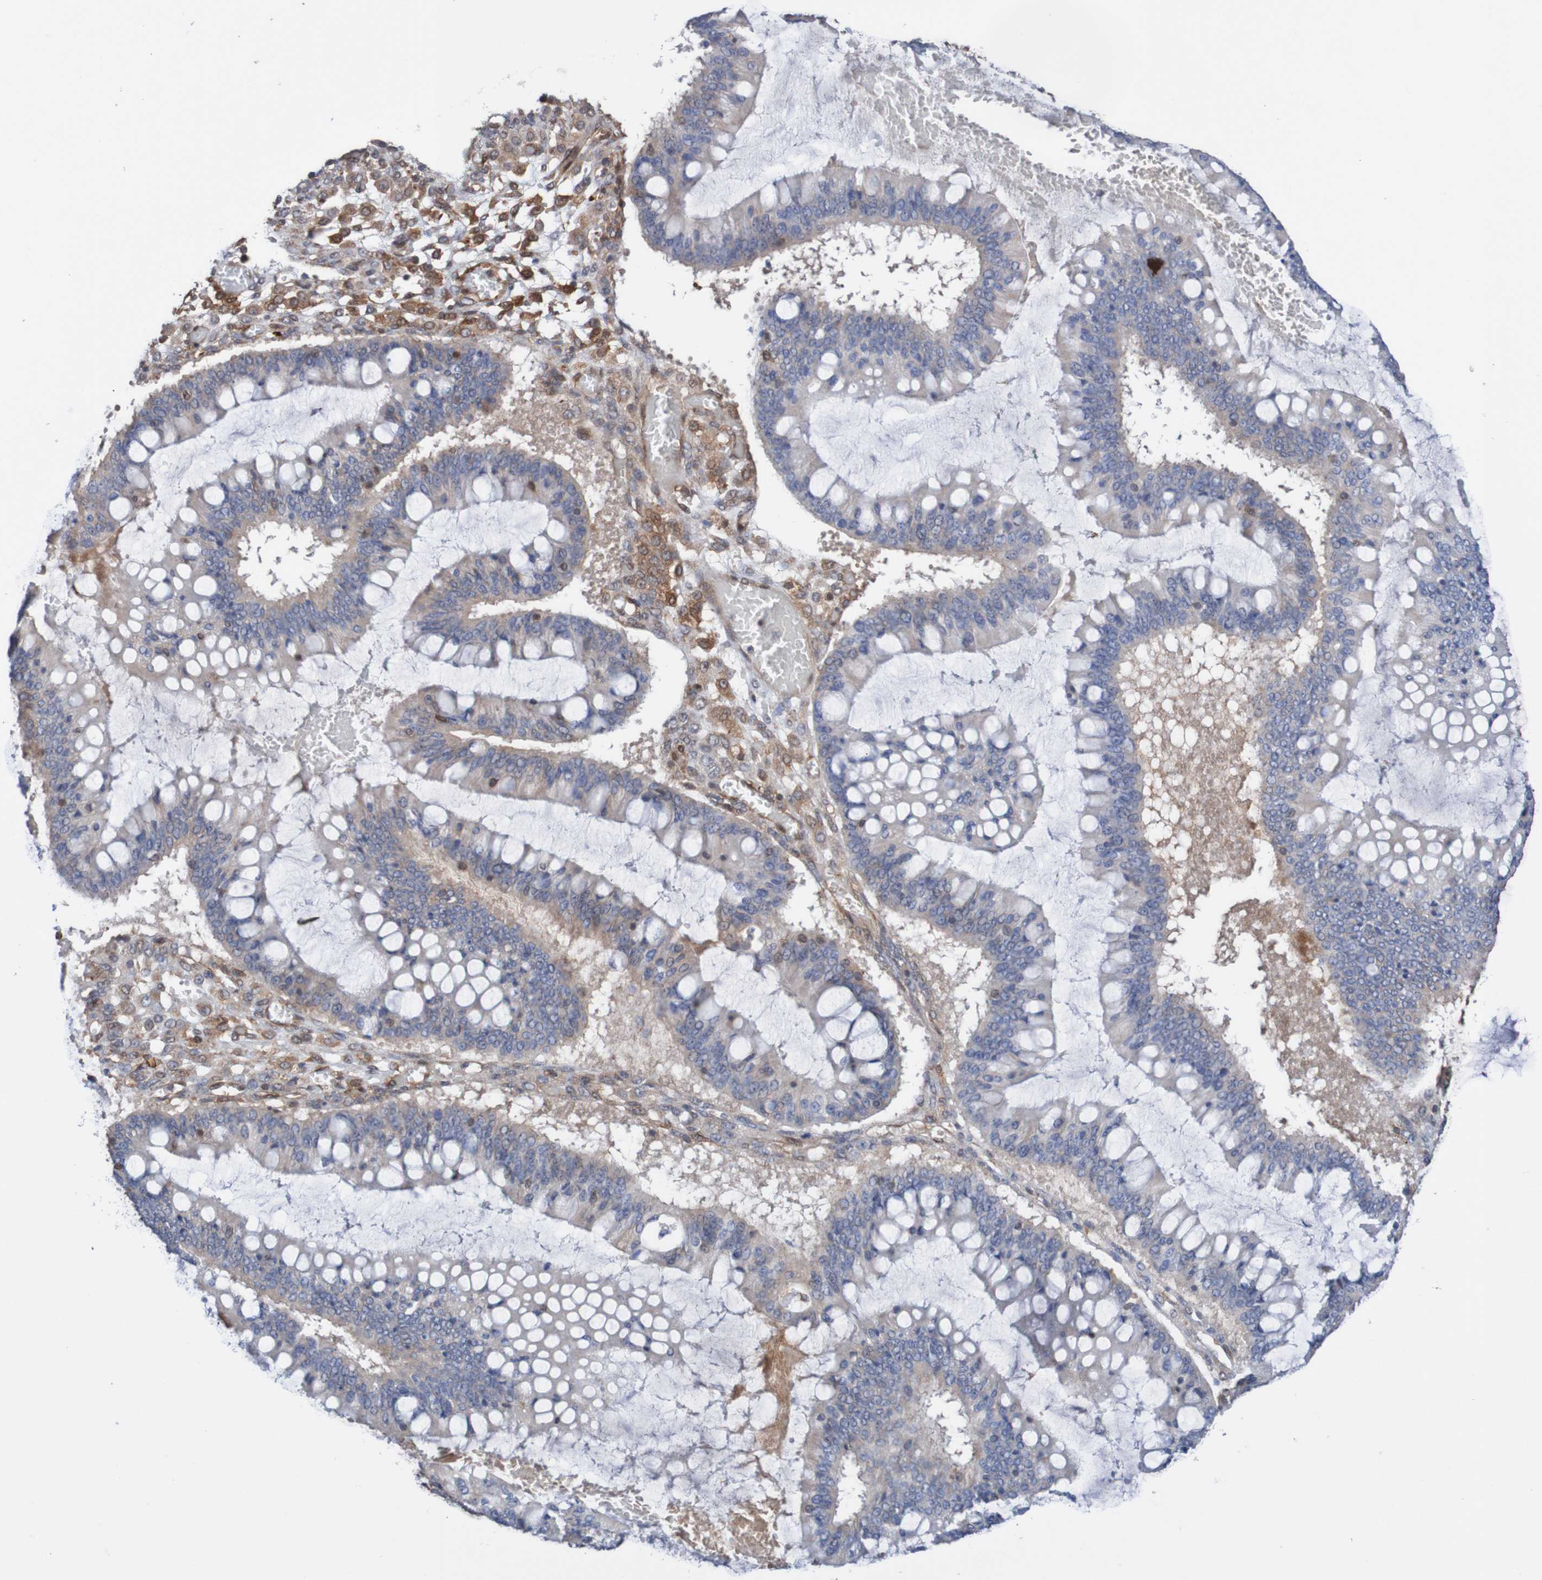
{"staining": {"intensity": "negative", "quantity": "none", "location": "none"}, "tissue": "ovarian cancer", "cell_type": "Tumor cells", "image_type": "cancer", "snomed": [{"axis": "morphology", "description": "Cystadenocarcinoma, mucinous, NOS"}, {"axis": "topography", "description": "Ovary"}], "caption": "There is no significant expression in tumor cells of ovarian cancer.", "gene": "RIGI", "patient": {"sex": "female", "age": 73}}